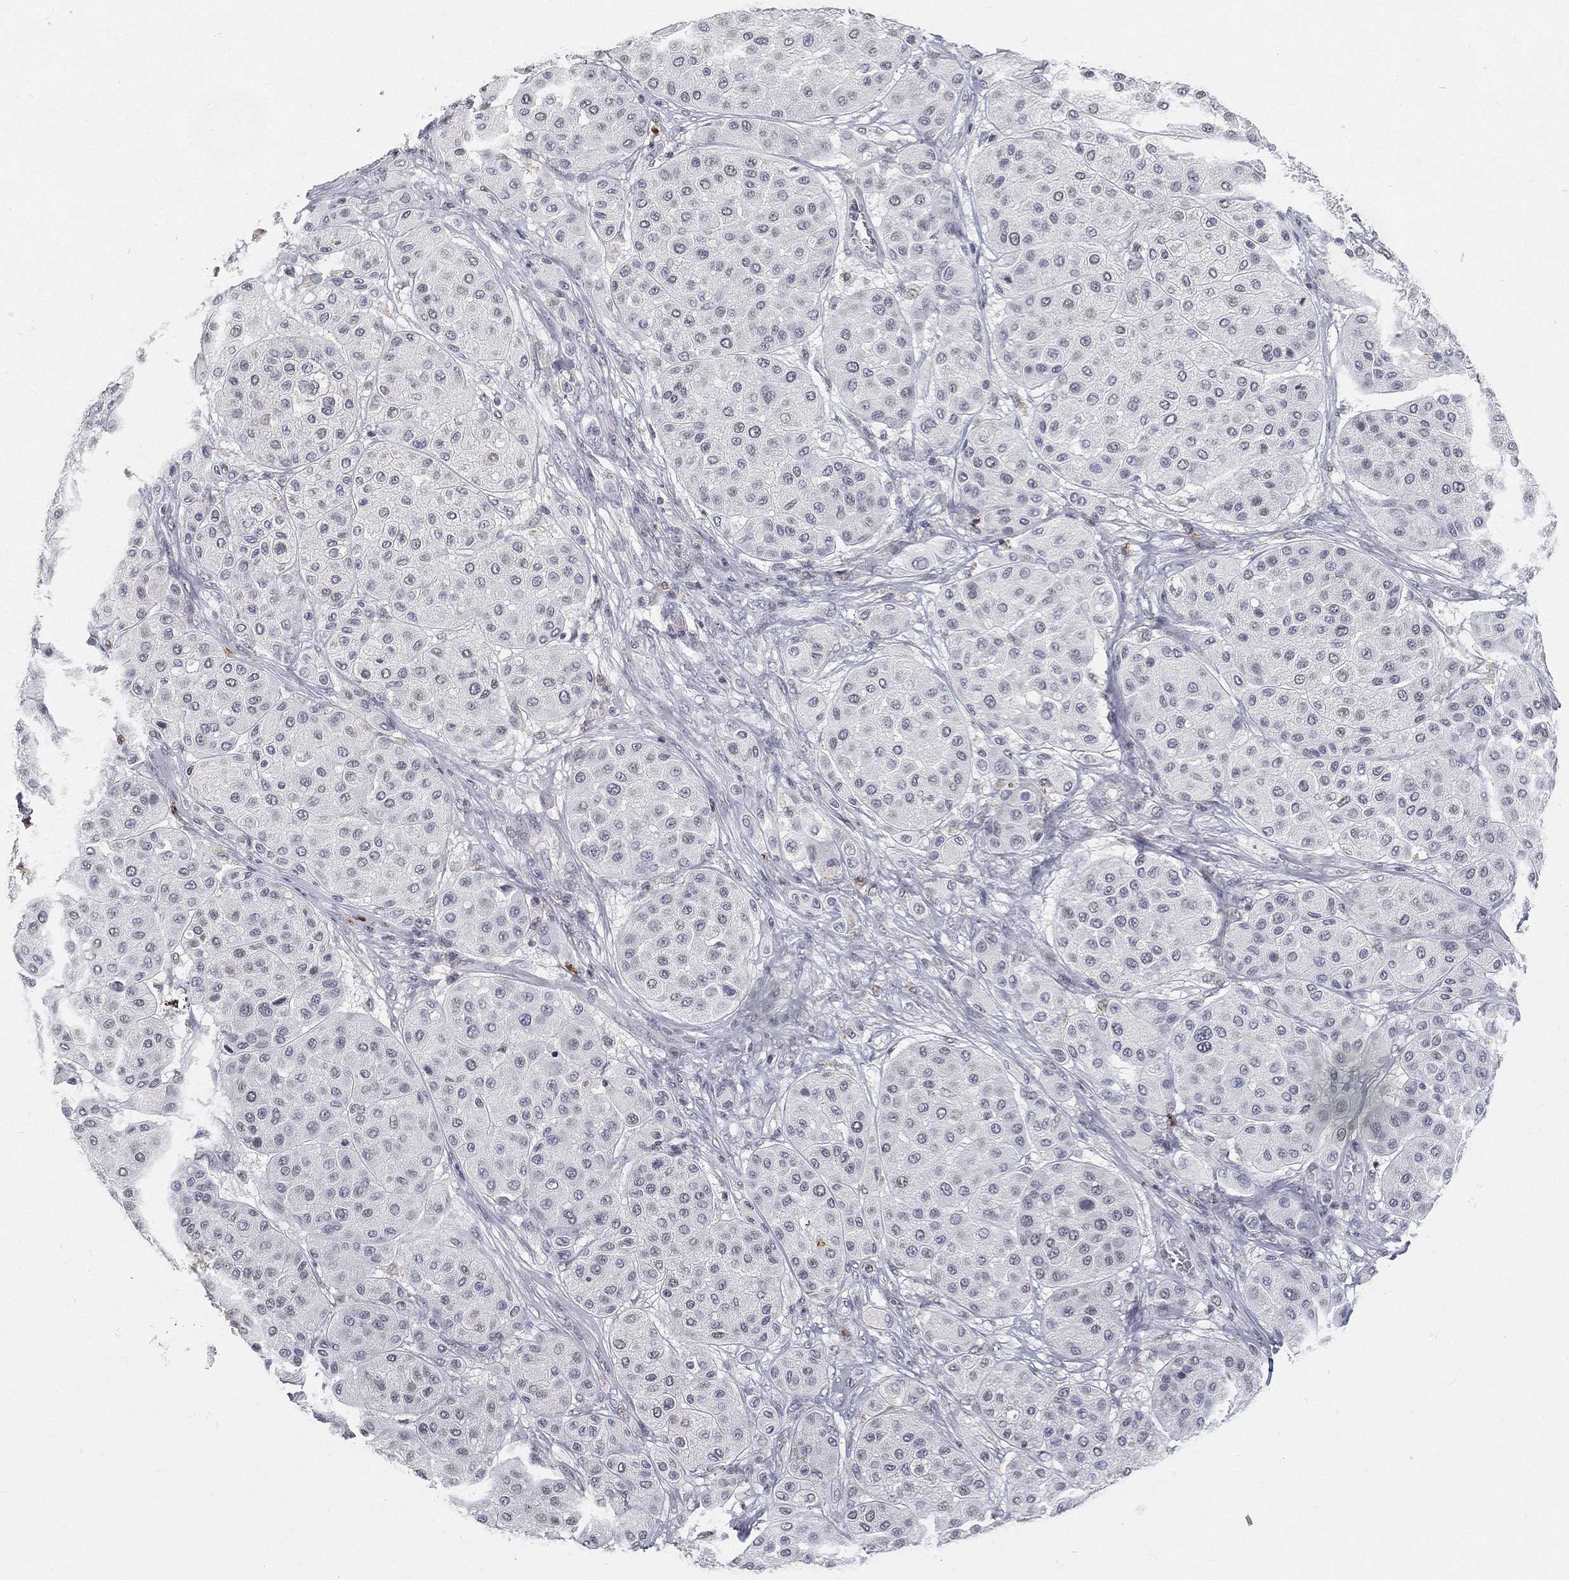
{"staining": {"intensity": "negative", "quantity": "none", "location": "none"}, "tissue": "melanoma", "cell_type": "Tumor cells", "image_type": "cancer", "snomed": [{"axis": "morphology", "description": "Malignant melanoma, Metastatic site"}, {"axis": "topography", "description": "Smooth muscle"}], "caption": "Protein analysis of malignant melanoma (metastatic site) shows no significant expression in tumor cells.", "gene": "ARG1", "patient": {"sex": "male", "age": 41}}